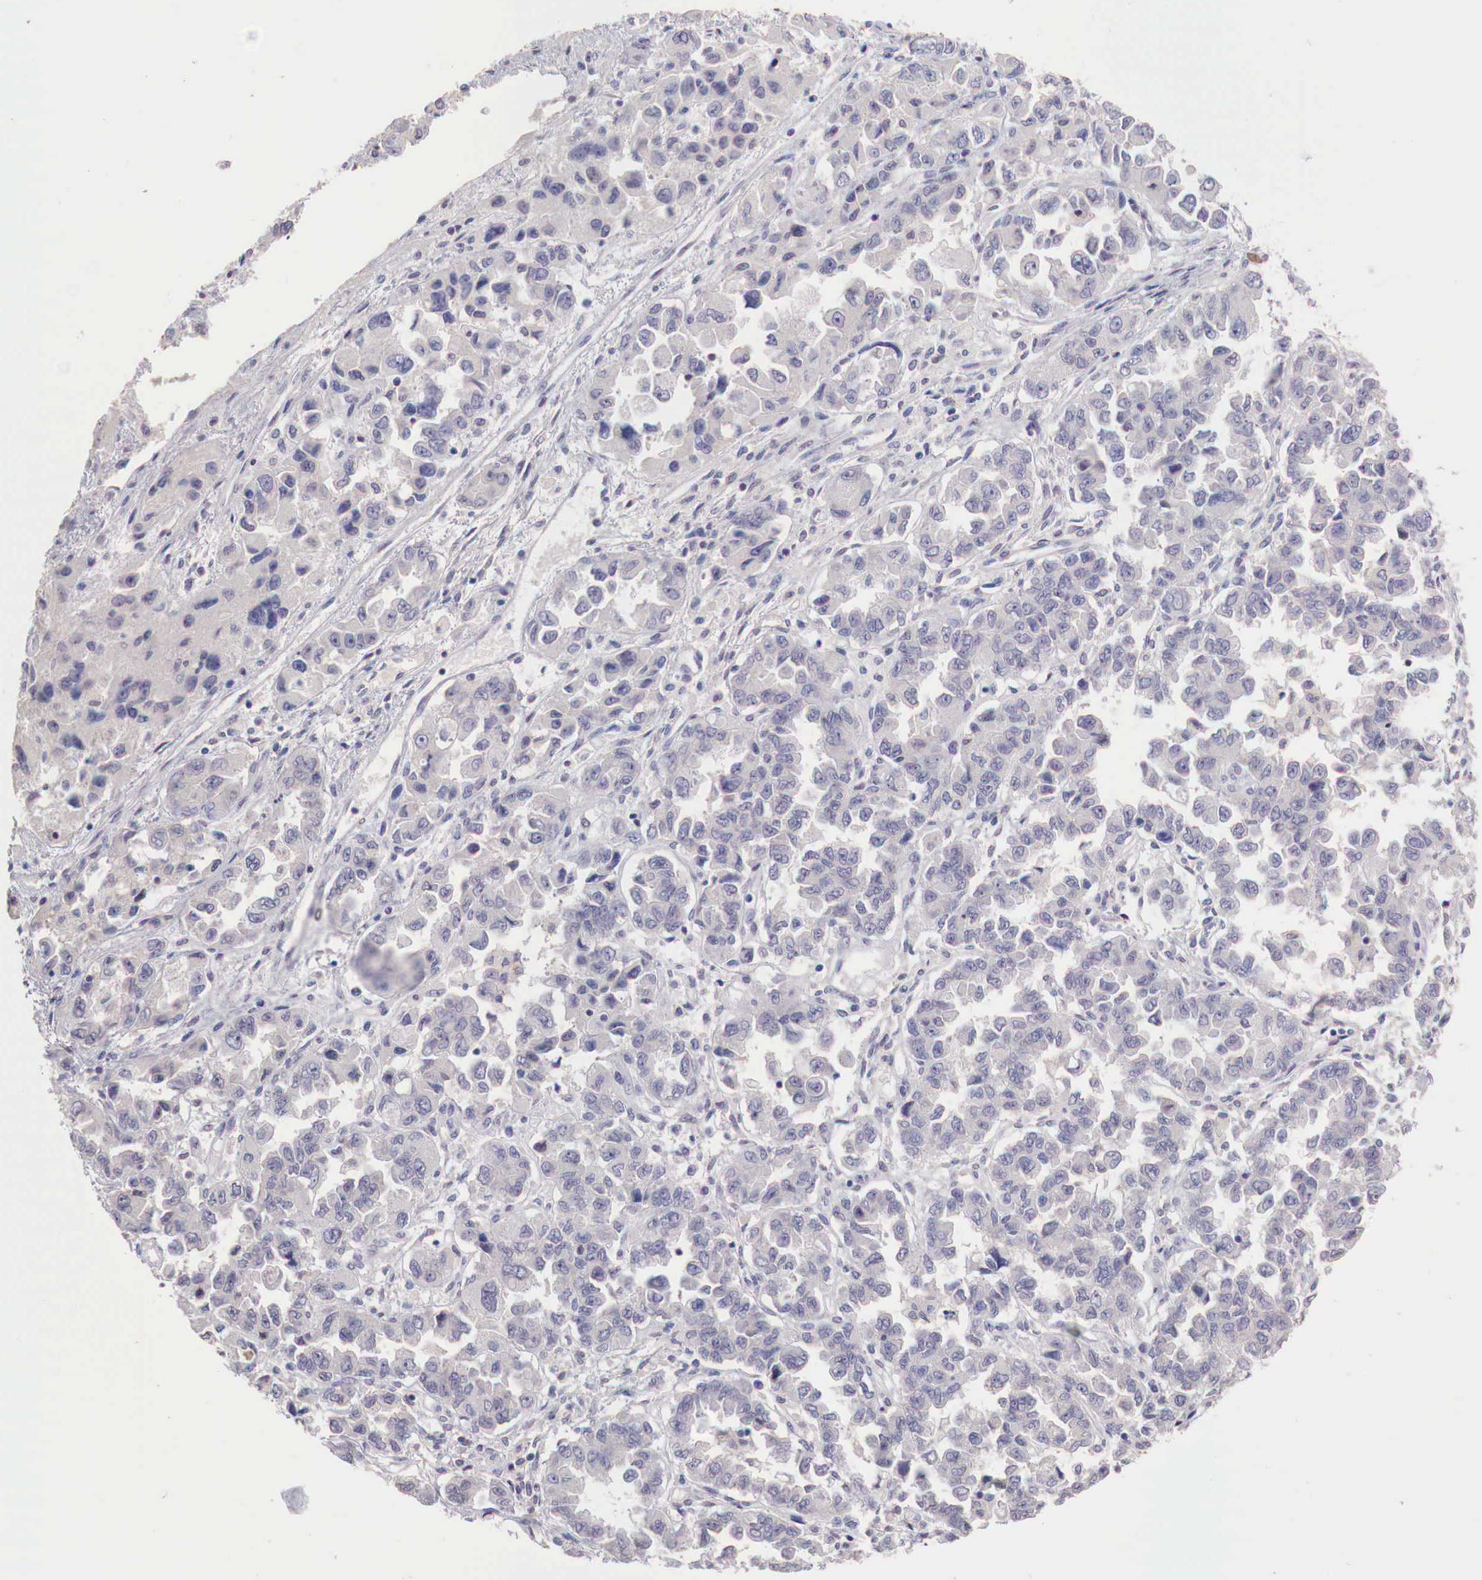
{"staining": {"intensity": "negative", "quantity": "none", "location": "none"}, "tissue": "ovarian cancer", "cell_type": "Tumor cells", "image_type": "cancer", "snomed": [{"axis": "morphology", "description": "Cystadenocarcinoma, serous, NOS"}, {"axis": "topography", "description": "Ovary"}], "caption": "Immunohistochemistry (IHC) micrograph of neoplastic tissue: human ovarian cancer stained with DAB (3,3'-diaminobenzidine) reveals no significant protein staining in tumor cells.", "gene": "XPNPEP2", "patient": {"sex": "female", "age": 84}}